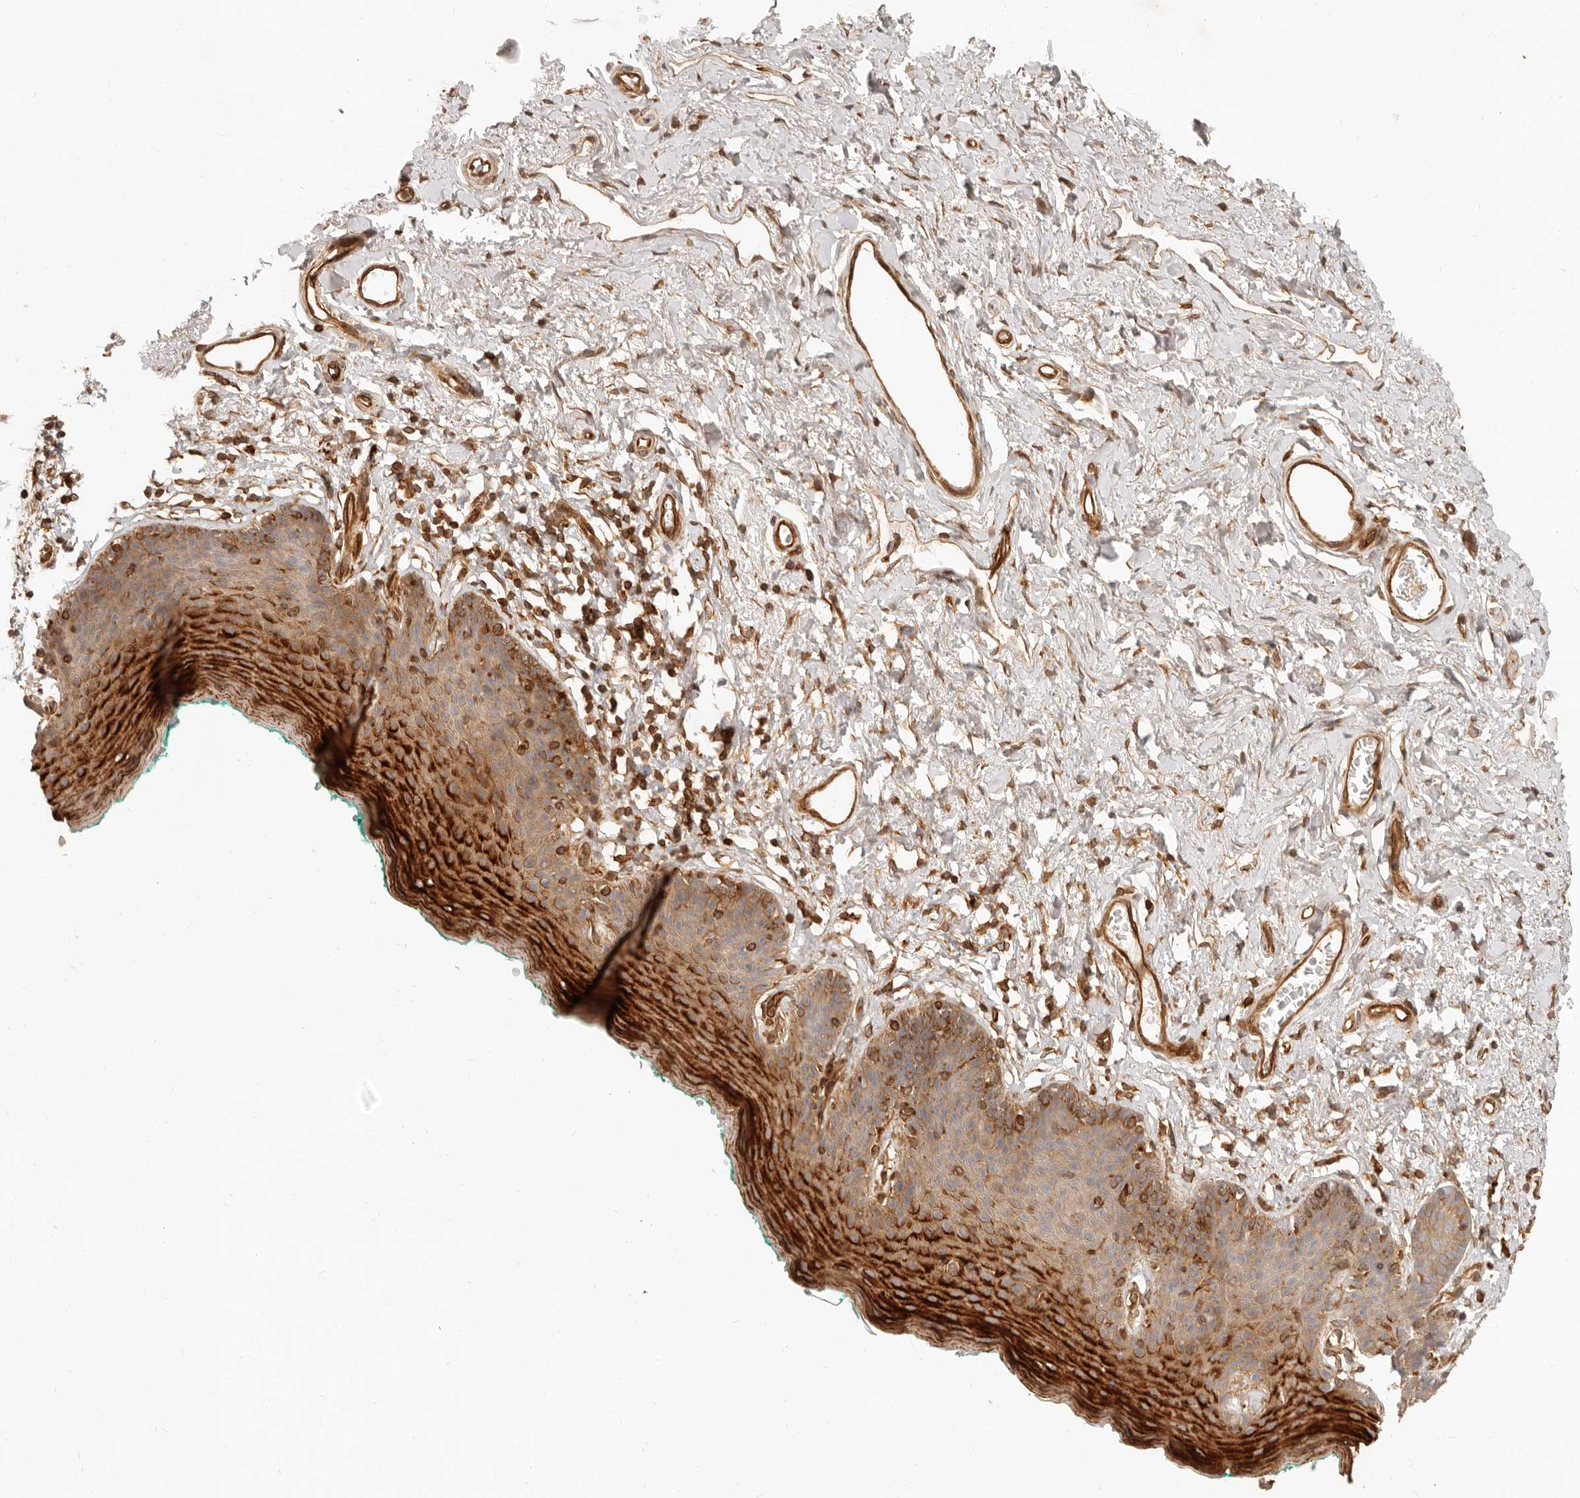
{"staining": {"intensity": "strong", "quantity": ">75%", "location": "cytoplasmic/membranous"}, "tissue": "skin", "cell_type": "Epidermal cells", "image_type": "normal", "snomed": [{"axis": "morphology", "description": "Normal tissue, NOS"}, {"axis": "topography", "description": "Vulva"}], "caption": "Protein staining shows strong cytoplasmic/membranous staining in about >75% of epidermal cells in normal skin. (Brightfield microscopy of DAB IHC at high magnification).", "gene": "UFSP1", "patient": {"sex": "female", "age": 66}}